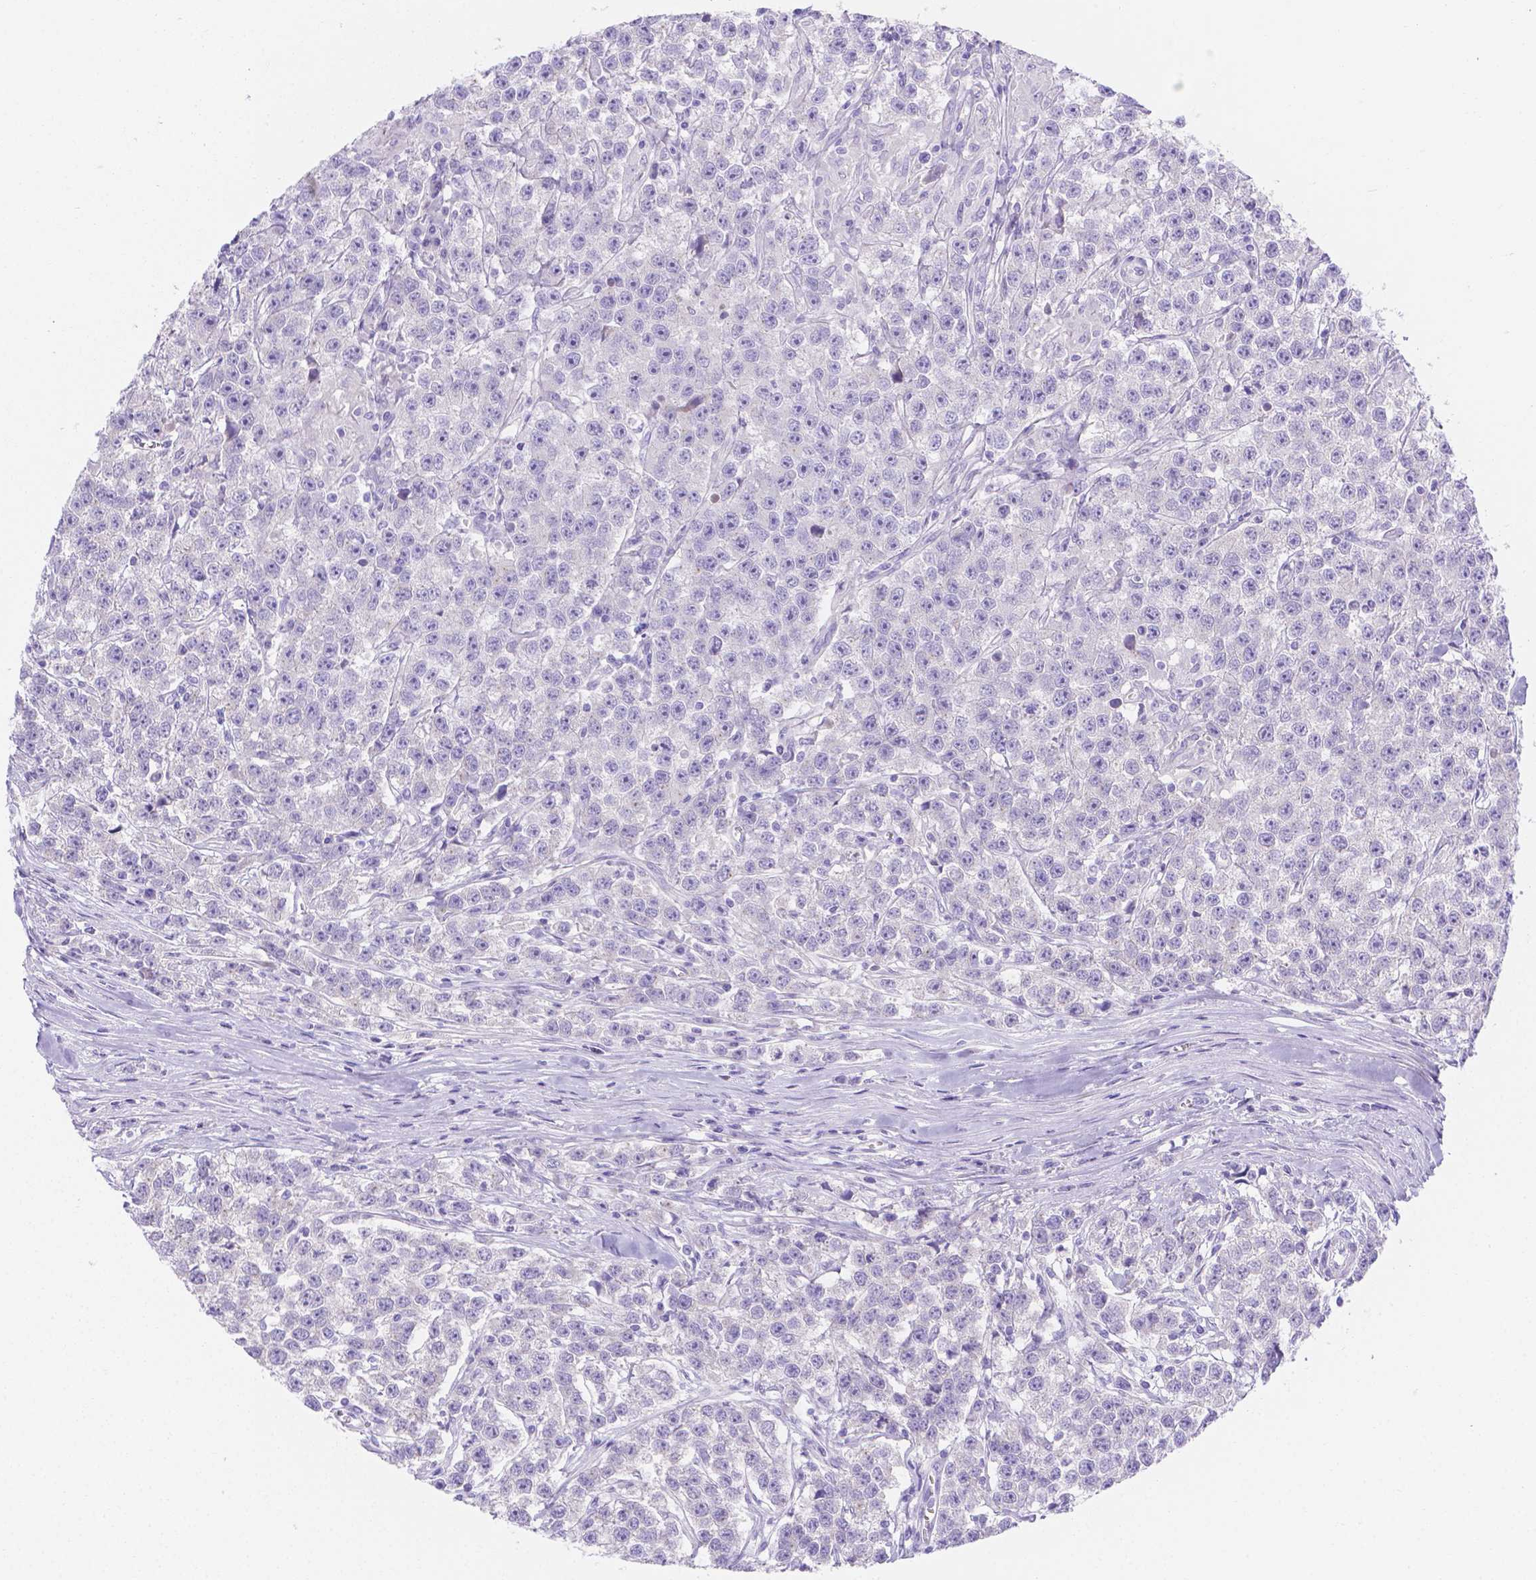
{"staining": {"intensity": "negative", "quantity": "none", "location": "none"}, "tissue": "testis cancer", "cell_type": "Tumor cells", "image_type": "cancer", "snomed": [{"axis": "morphology", "description": "Seminoma, NOS"}, {"axis": "topography", "description": "Testis"}], "caption": "Testis cancer (seminoma) was stained to show a protein in brown. There is no significant staining in tumor cells.", "gene": "MLN", "patient": {"sex": "male", "age": 59}}